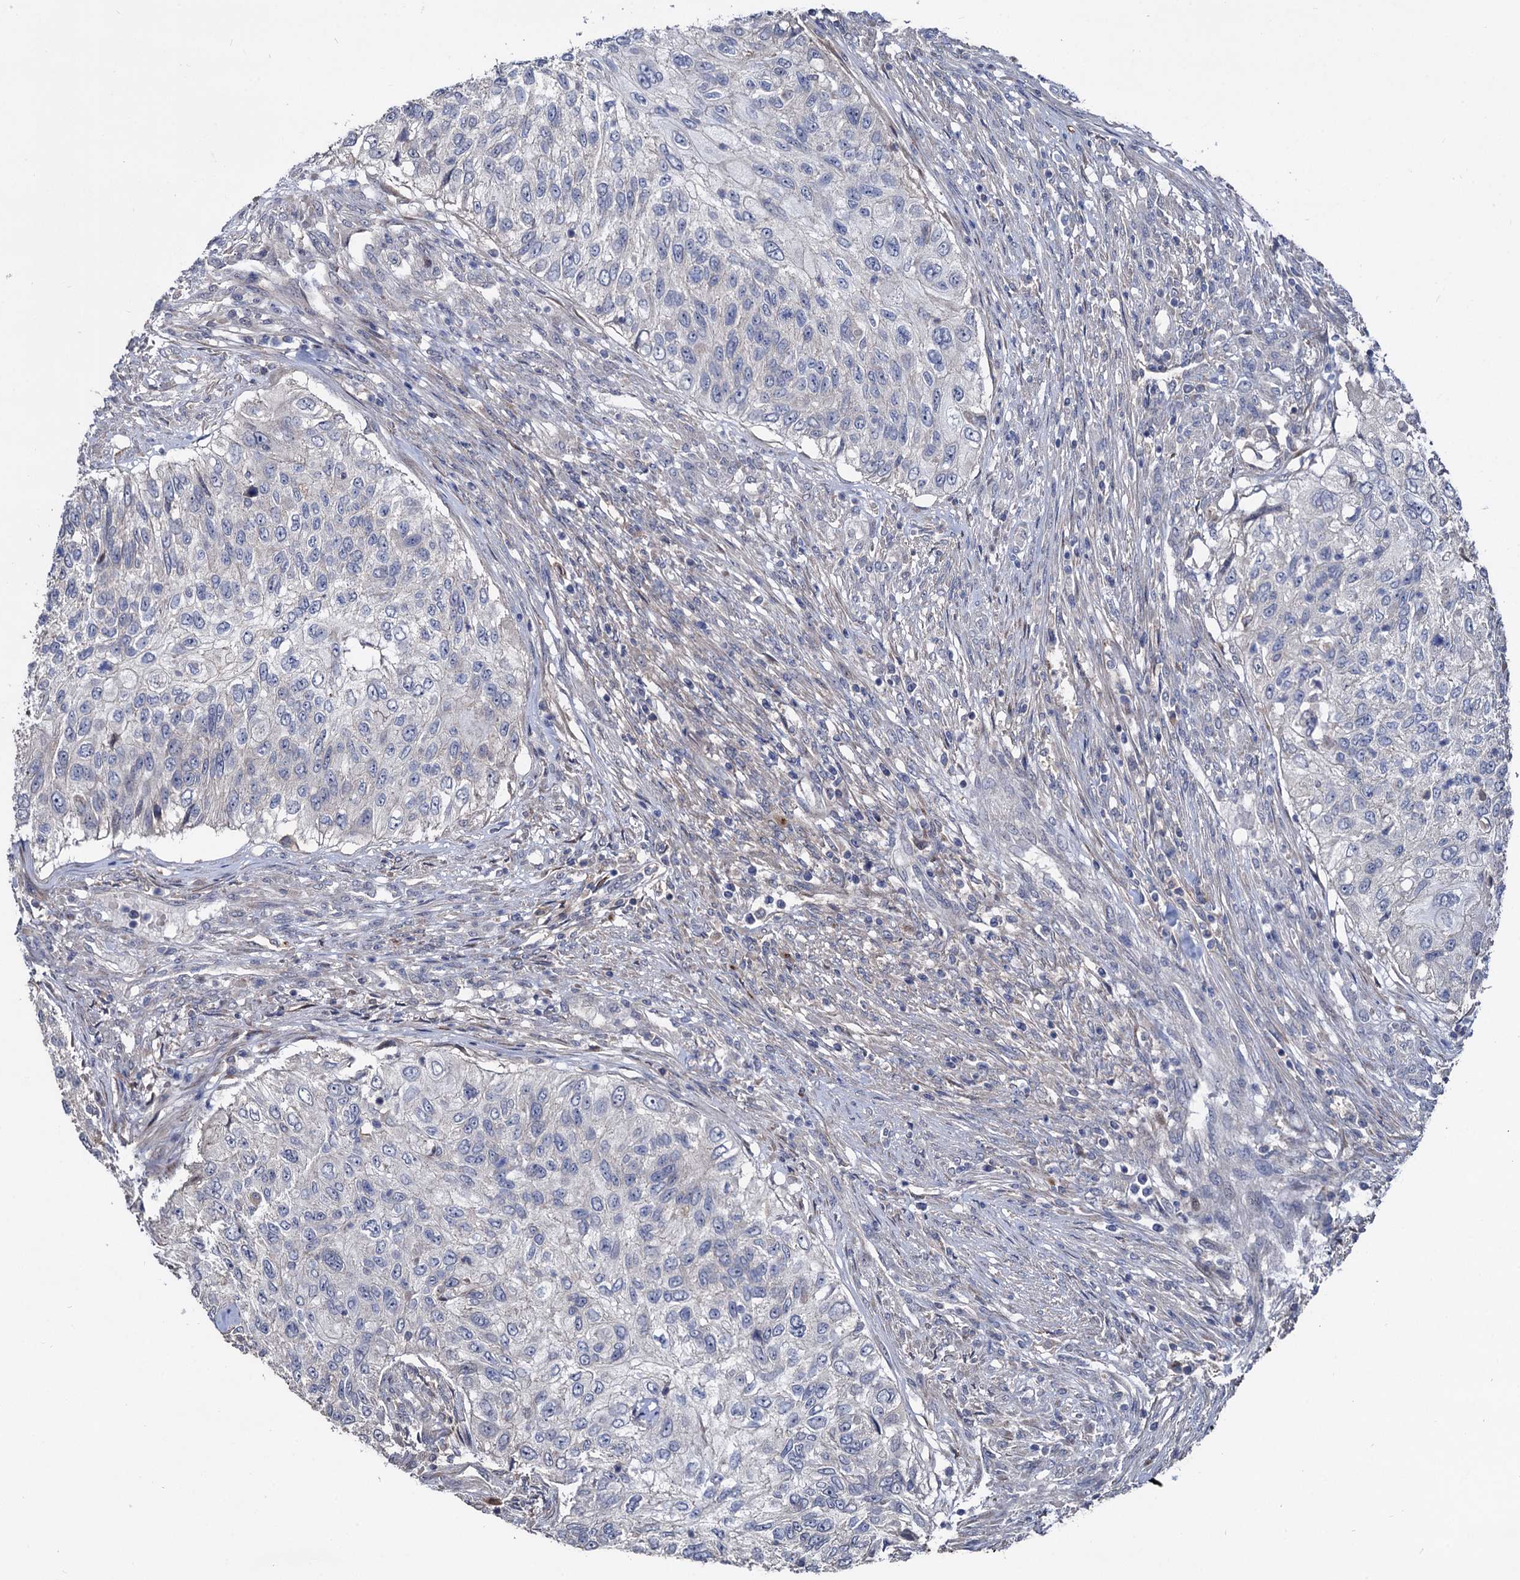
{"staining": {"intensity": "negative", "quantity": "none", "location": "none"}, "tissue": "urothelial cancer", "cell_type": "Tumor cells", "image_type": "cancer", "snomed": [{"axis": "morphology", "description": "Urothelial carcinoma, High grade"}, {"axis": "topography", "description": "Urinary bladder"}], "caption": "Immunohistochemistry (IHC) image of neoplastic tissue: human urothelial cancer stained with DAB (3,3'-diaminobenzidine) exhibits no significant protein positivity in tumor cells. (DAB (3,3'-diaminobenzidine) IHC visualized using brightfield microscopy, high magnification).", "gene": "SMAGP", "patient": {"sex": "female", "age": 60}}